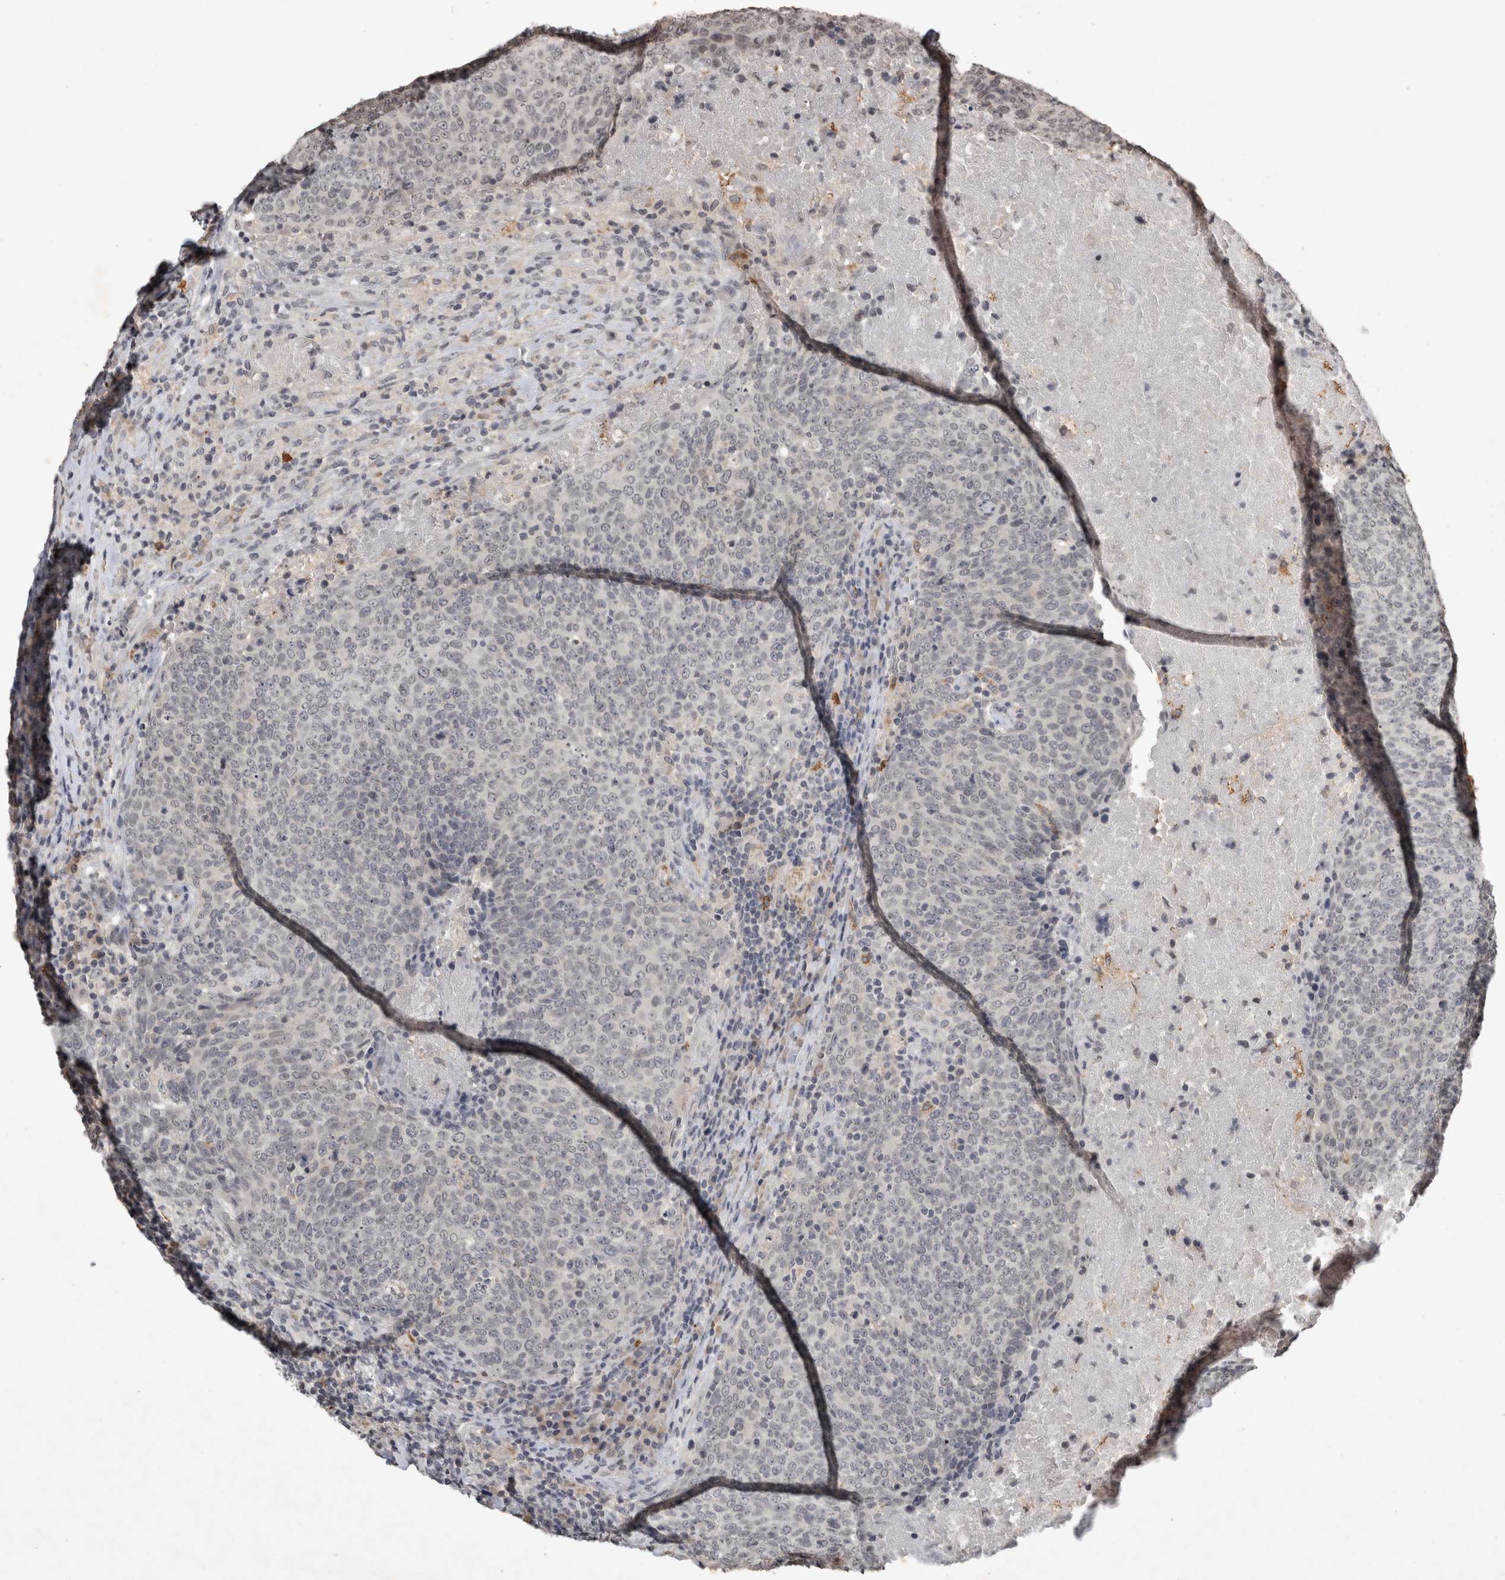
{"staining": {"intensity": "negative", "quantity": "none", "location": "none"}, "tissue": "head and neck cancer", "cell_type": "Tumor cells", "image_type": "cancer", "snomed": [{"axis": "morphology", "description": "Squamous cell carcinoma, NOS"}, {"axis": "morphology", "description": "Squamous cell carcinoma, metastatic, NOS"}, {"axis": "topography", "description": "Lymph node"}, {"axis": "topography", "description": "Head-Neck"}], "caption": "Immunohistochemical staining of head and neck cancer (squamous cell carcinoma) exhibits no significant positivity in tumor cells.", "gene": "HRK", "patient": {"sex": "male", "age": 62}}